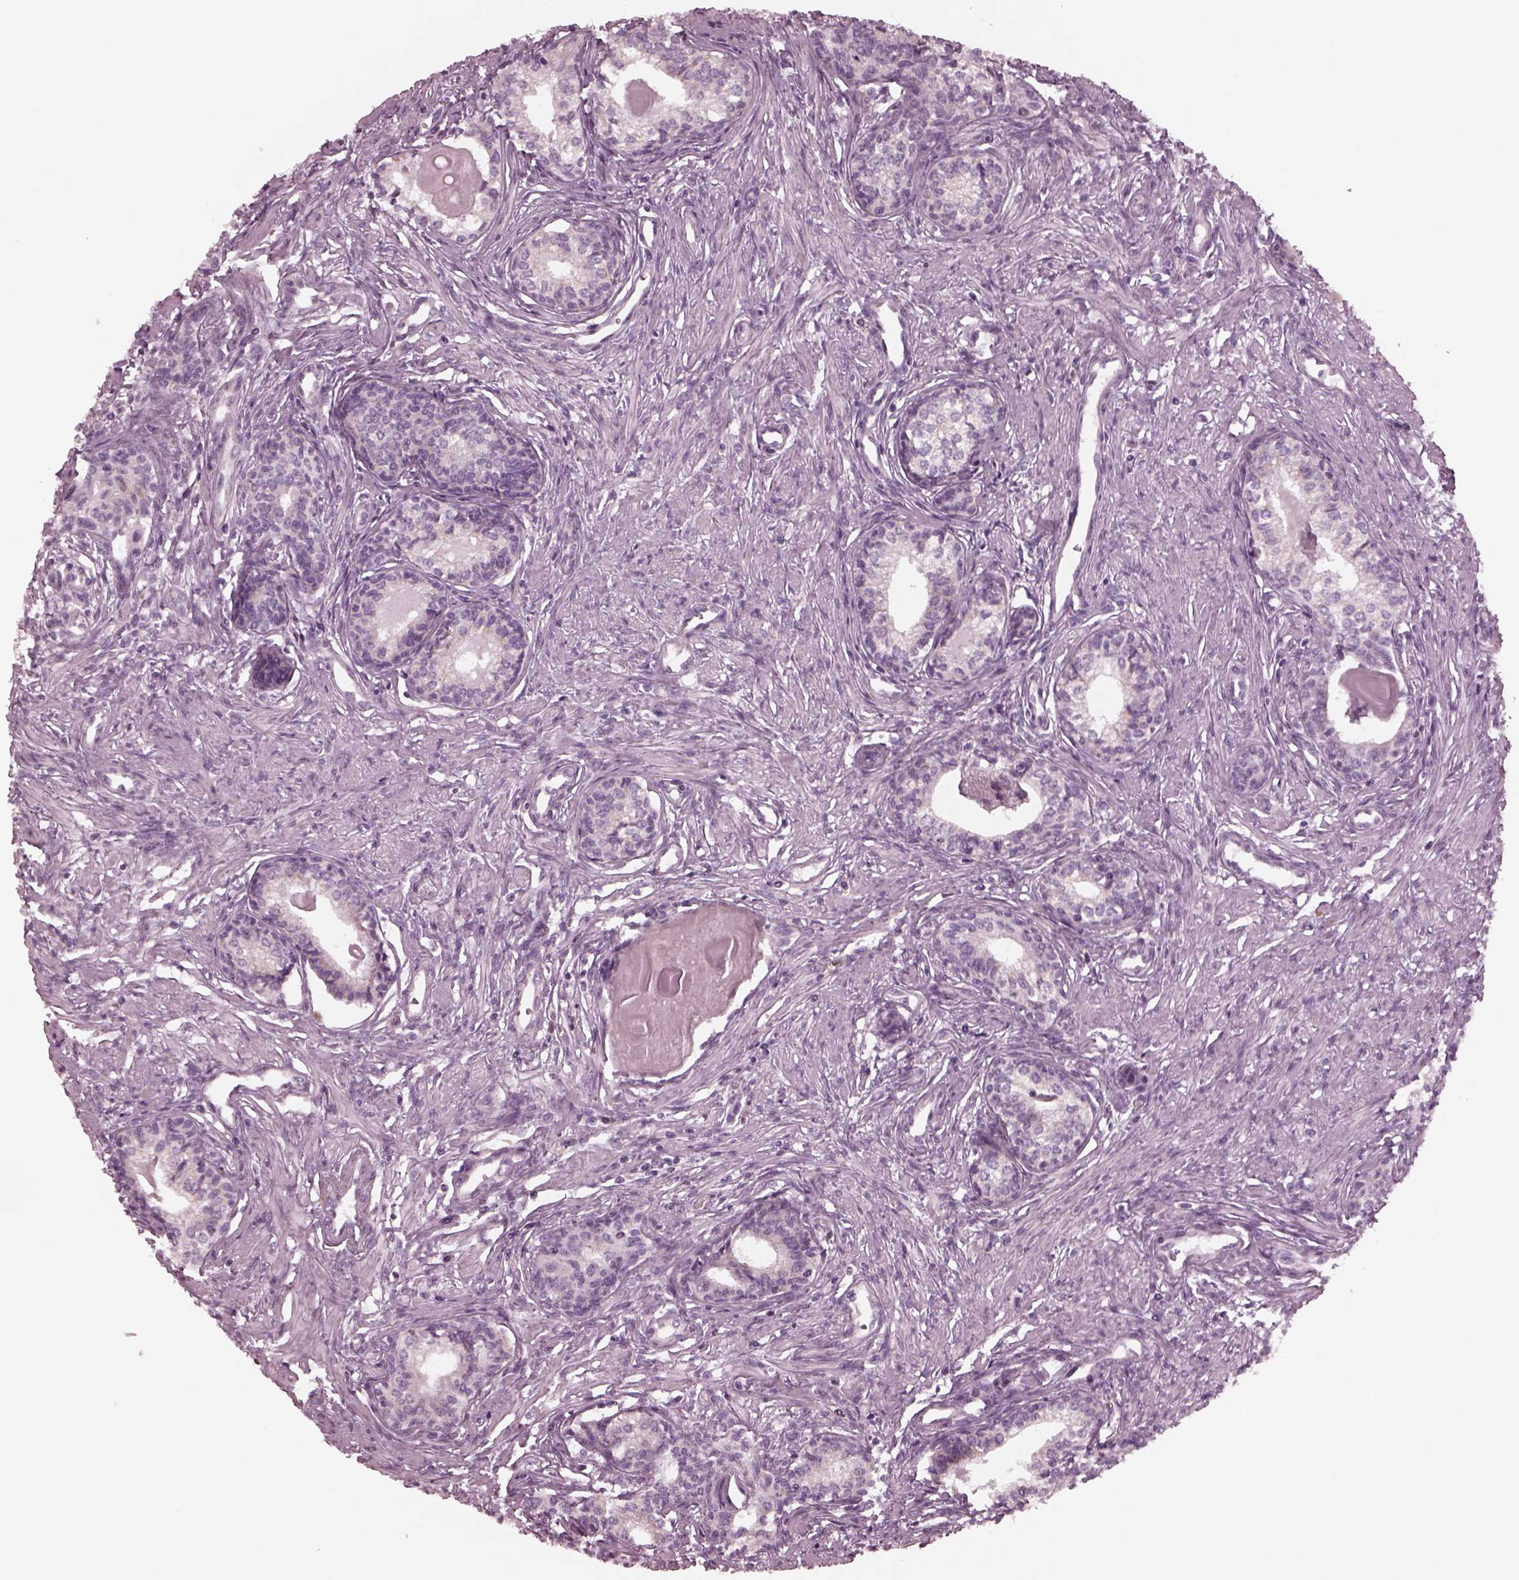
{"staining": {"intensity": "negative", "quantity": "none", "location": "none"}, "tissue": "prostate", "cell_type": "Glandular cells", "image_type": "normal", "snomed": [{"axis": "morphology", "description": "Normal tissue, NOS"}, {"axis": "topography", "description": "Prostate"}], "caption": "An immunohistochemistry (IHC) micrograph of benign prostate is shown. There is no staining in glandular cells of prostate. Nuclei are stained in blue.", "gene": "CELSR3", "patient": {"sex": "male", "age": 60}}